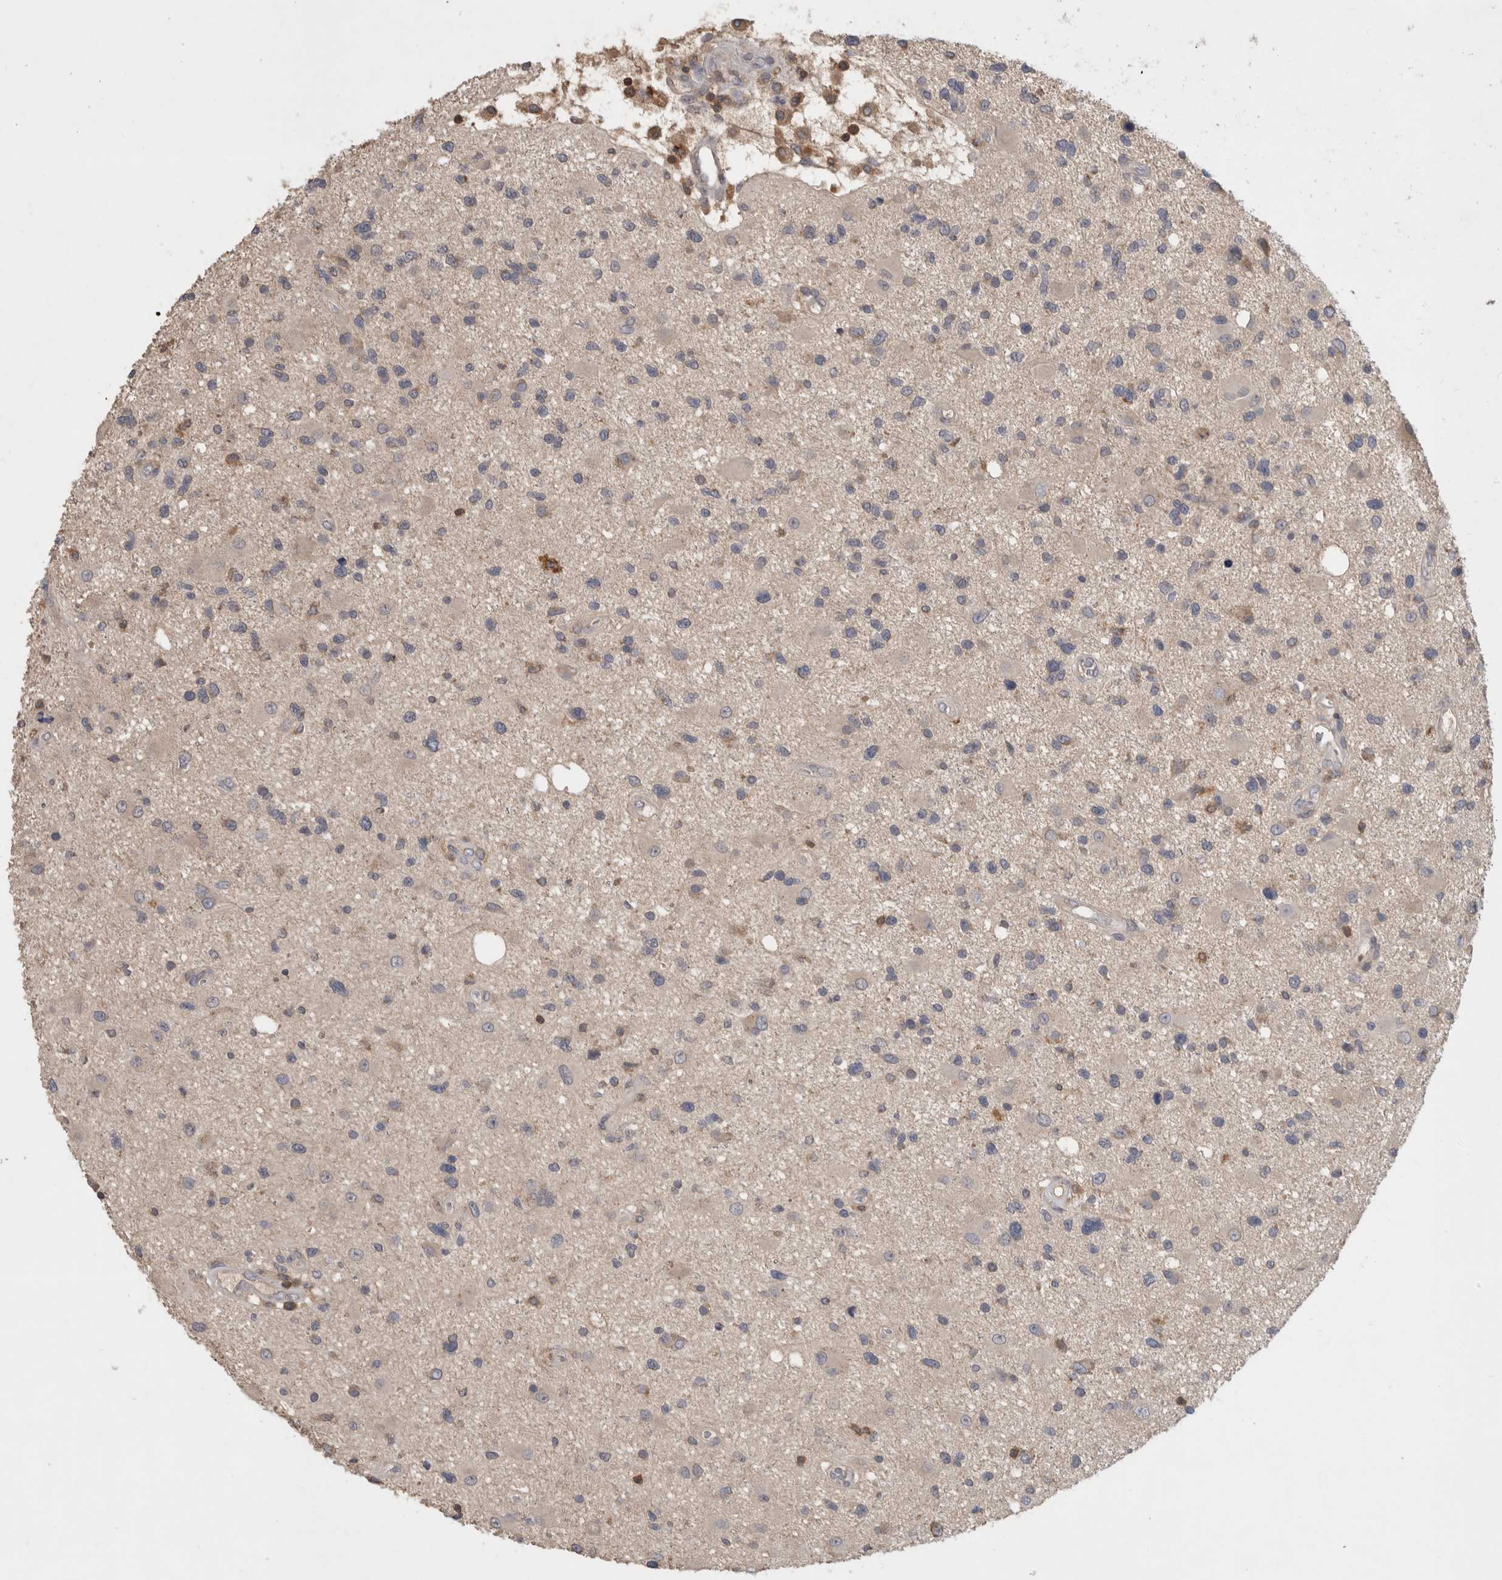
{"staining": {"intensity": "moderate", "quantity": "<25%", "location": "cytoplasmic/membranous"}, "tissue": "glioma", "cell_type": "Tumor cells", "image_type": "cancer", "snomed": [{"axis": "morphology", "description": "Glioma, malignant, High grade"}, {"axis": "topography", "description": "Brain"}], "caption": "Immunohistochemistry image of glioma stained for a protein (brown), which demonstrates low levels of moderate cytoplasmic/membranous expression in about <25% of tumor cells.", "gene": "GFRA2", "patient": {"sex": "male", "age": 33}}